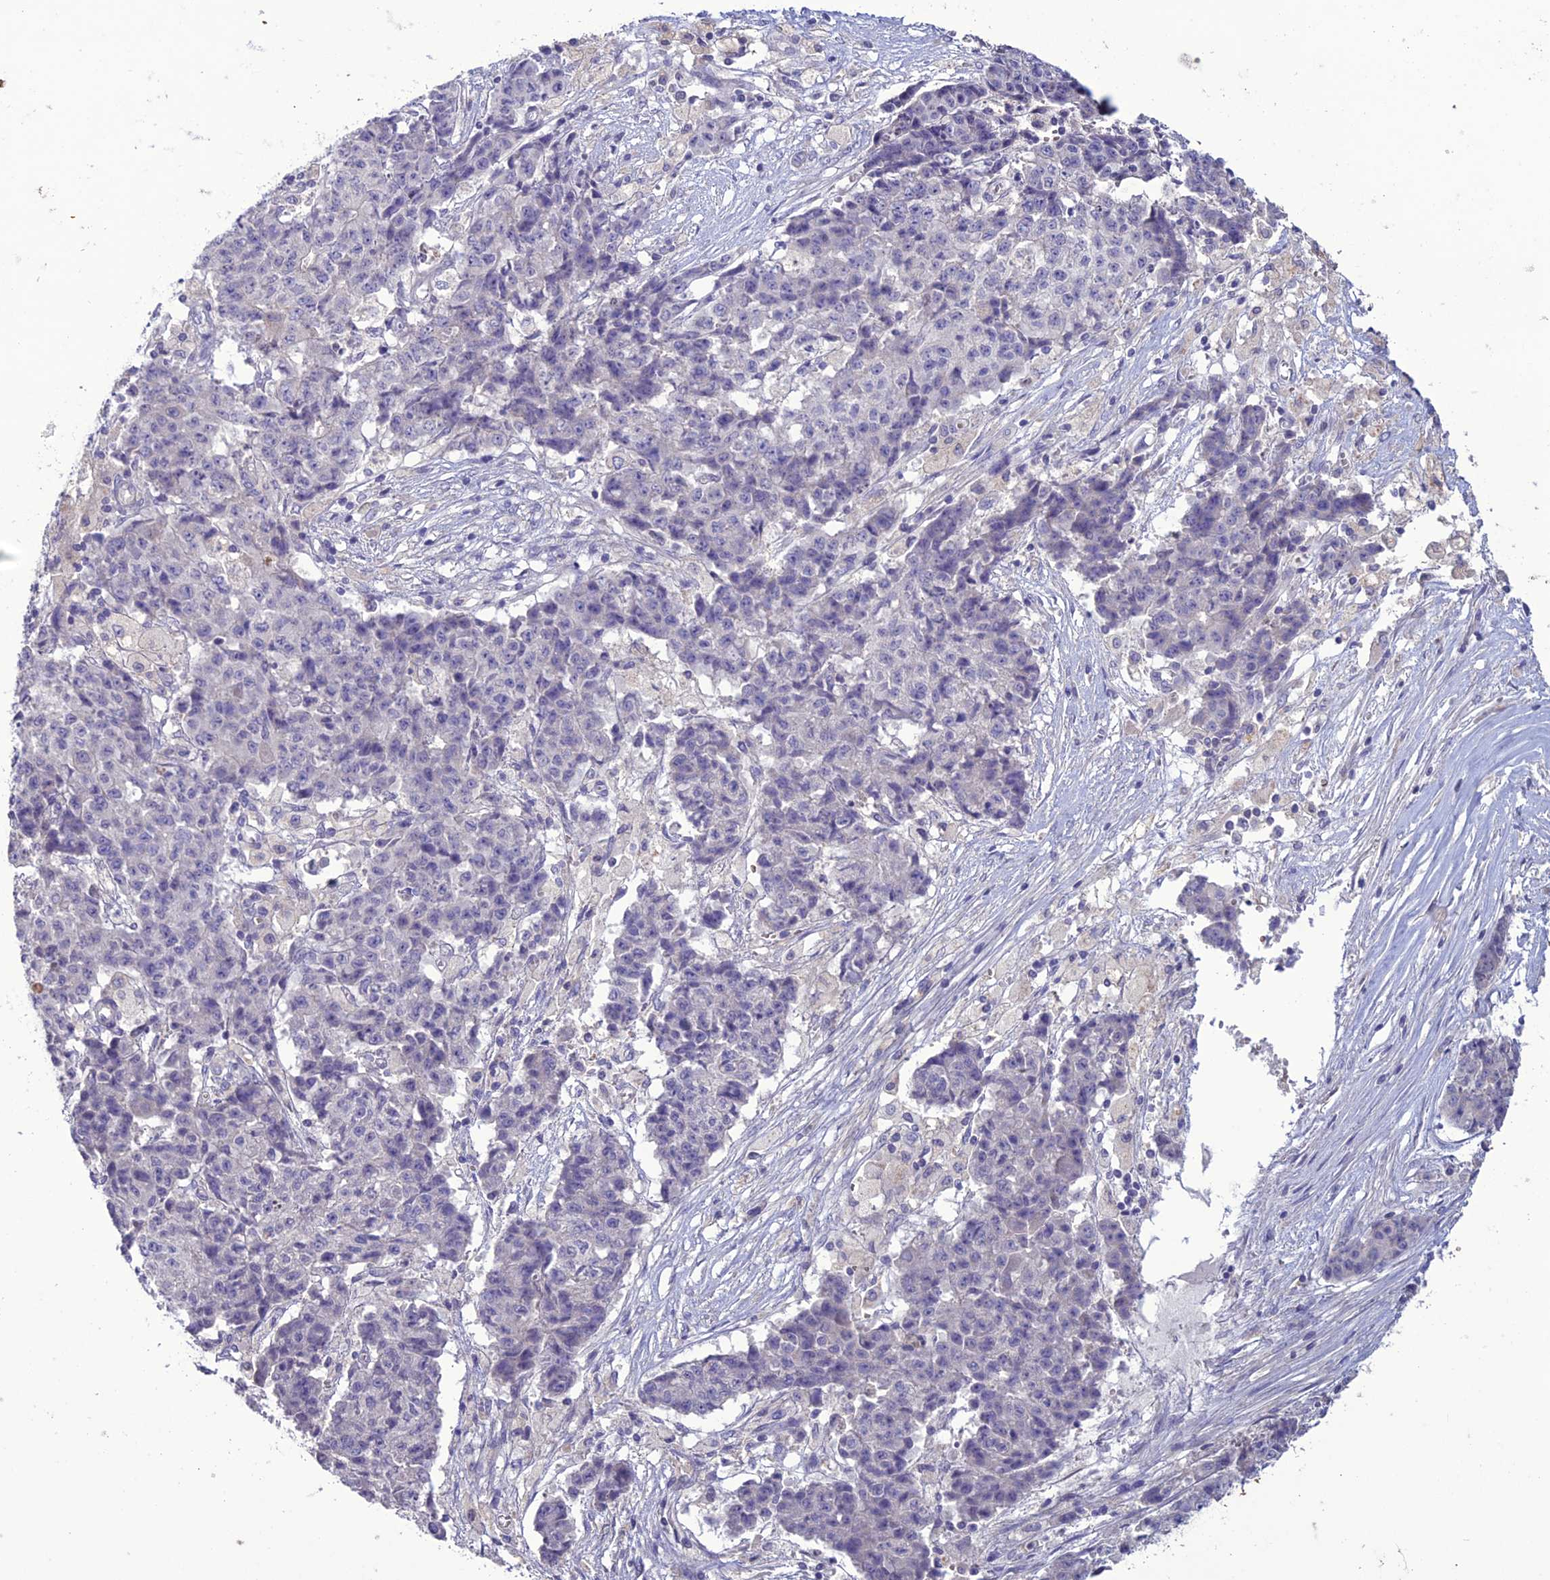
{"staining": {"intensity": "negative", "quantity": "none", "location": "none"}, "tissue": "ovarian cancer", "cell_type": "Tumor cells", "image_type": "cancer", "snomed": [{"axis": "morphology", "description": "Carcinoma, endometroid"}, {"axis": "topography", "description": "Ovary"}], "caption": "Immunohistochemistry image of ovarian endometroid carcinoma stained for a protein (brown), which demonstrates no expression in tumor cells.", "gene": "C2orf76", "patient": {"sex": "female", "age": 42}}